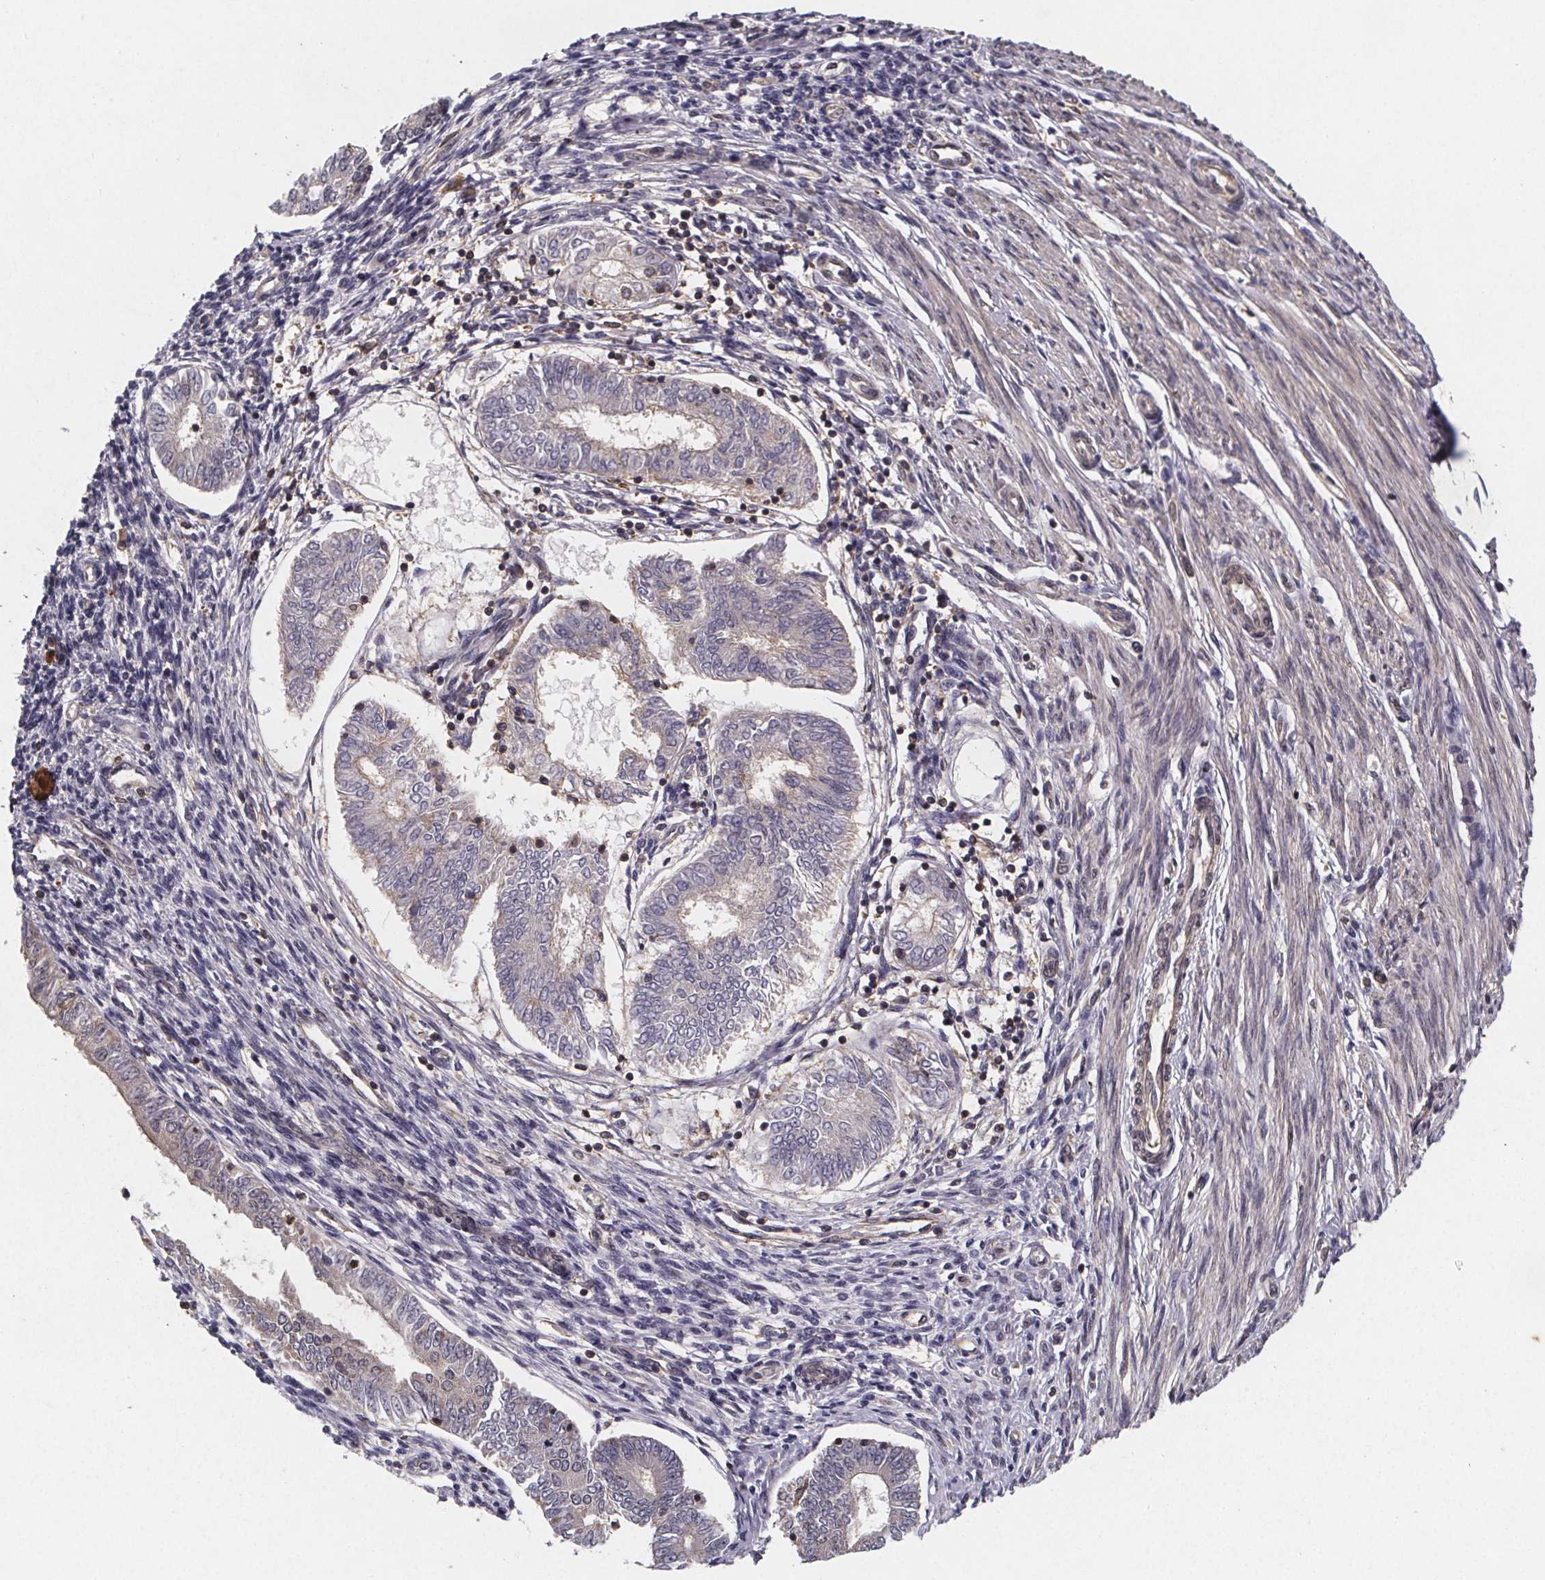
{"staining": {"intensity": "weak", "quantity": "<25%", "location": "cytoplasmic/membranous"}, "tissue": "endometrial cancer", "cell_type": "Tumor cells", "image_type": "cancer", "snomed": [{"axis": "morphology", "description": "Adenocarcinoma, NOS"}, {"axis": "topography", "description": "Endometrium"}], "caption": "Tumor cells show no significant positivity in endometrial cancer.", "gene": "PIERCE2", "patient": {"sex": "female", "age": 68}}